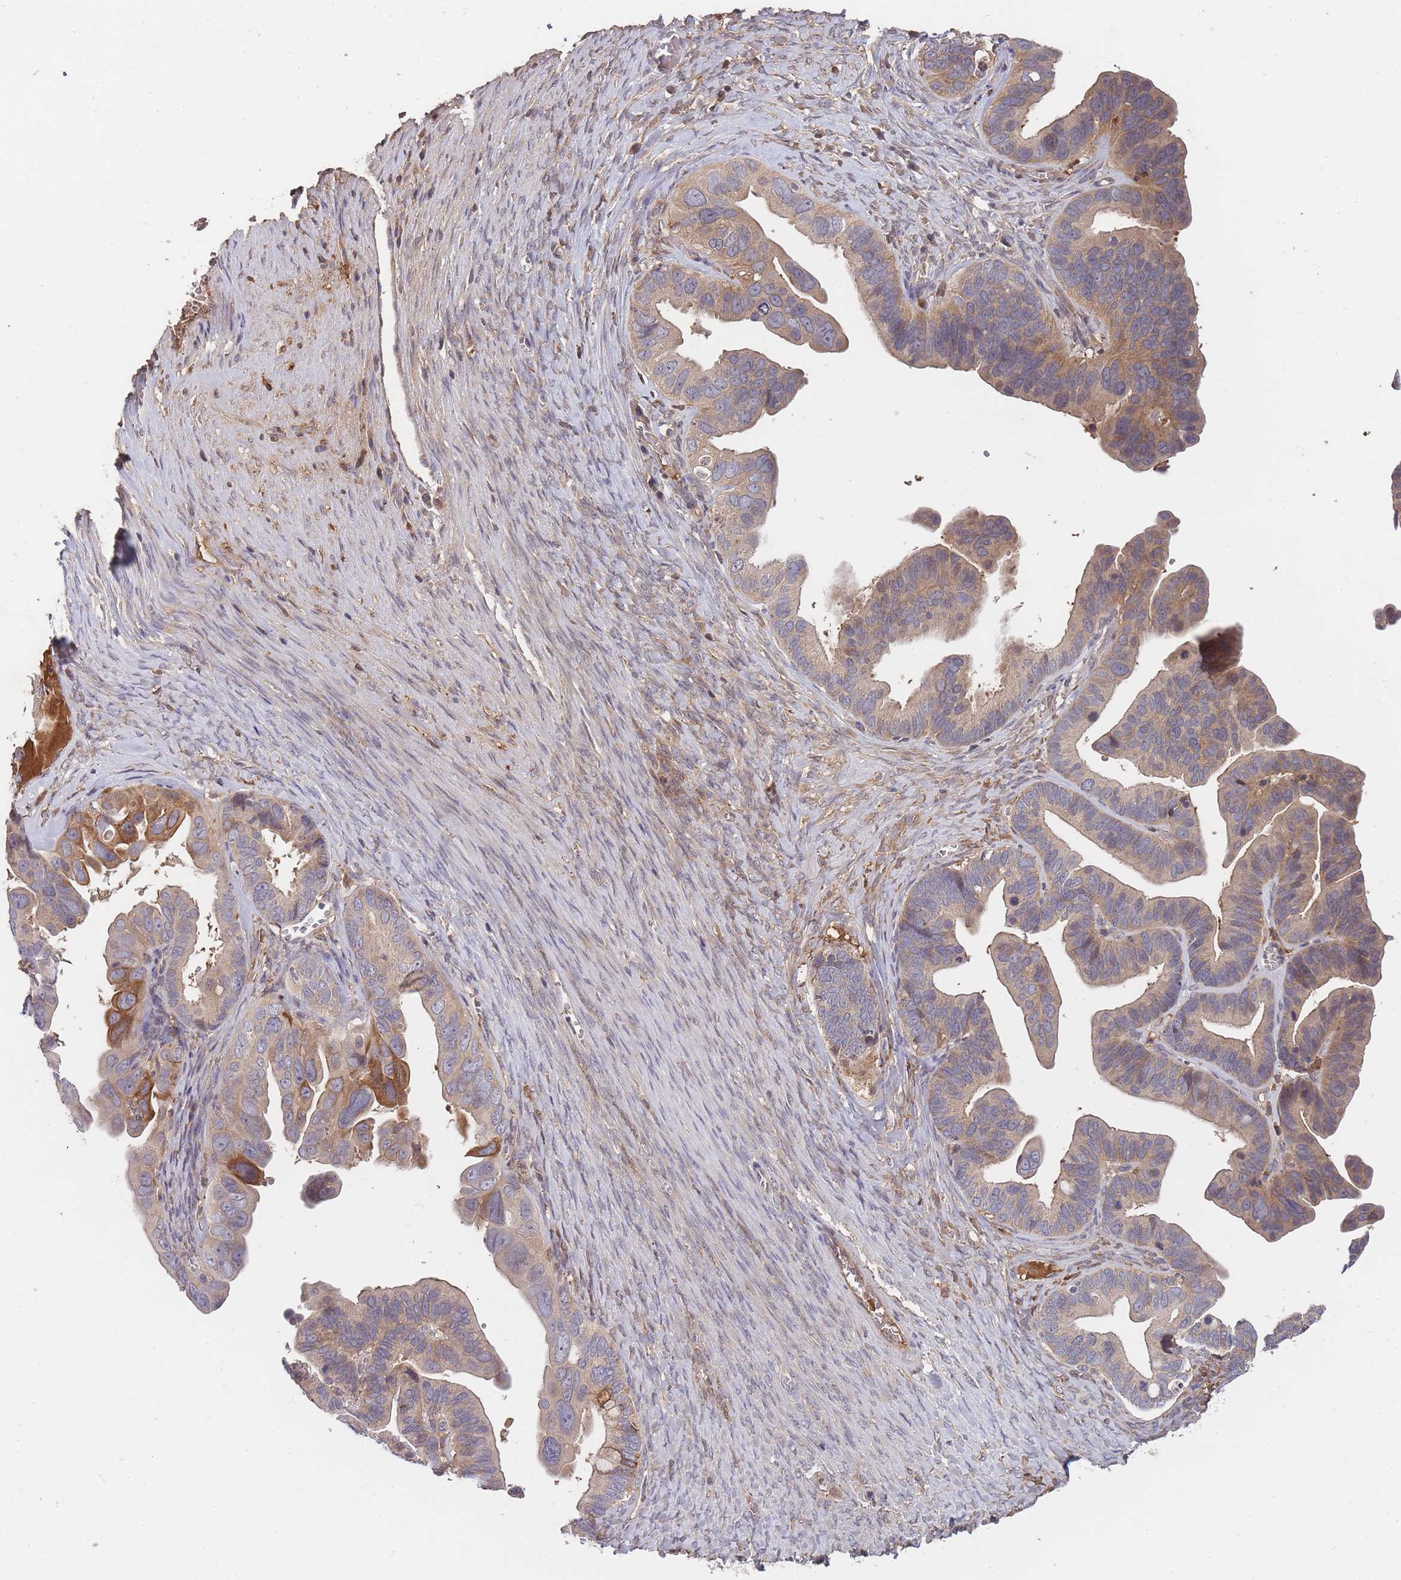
{"staining": {"intensity": "moderate", "quantity": "25%-75%", "location": "cytoplasmic/membranous"}, "tissue": "ovarian cancer", "cell_type": "Tumor cells", "image_type": "cancer", "snomed": [{"axis": "morphology", "description": "Cystadenocarcinoma, serous, NOS"}, {"axis": "topography", "description": "Ovary"}], "caption": "Immunohistochemical staining of human serous cystadenocarcinoma (ovarian) reveals medium levels of moderate cytoplasmic/membranous positivity in about 25%-75% of tumor cells.", "gene": "RALGDS", "patient": {"sex": "female", "age": 56}}